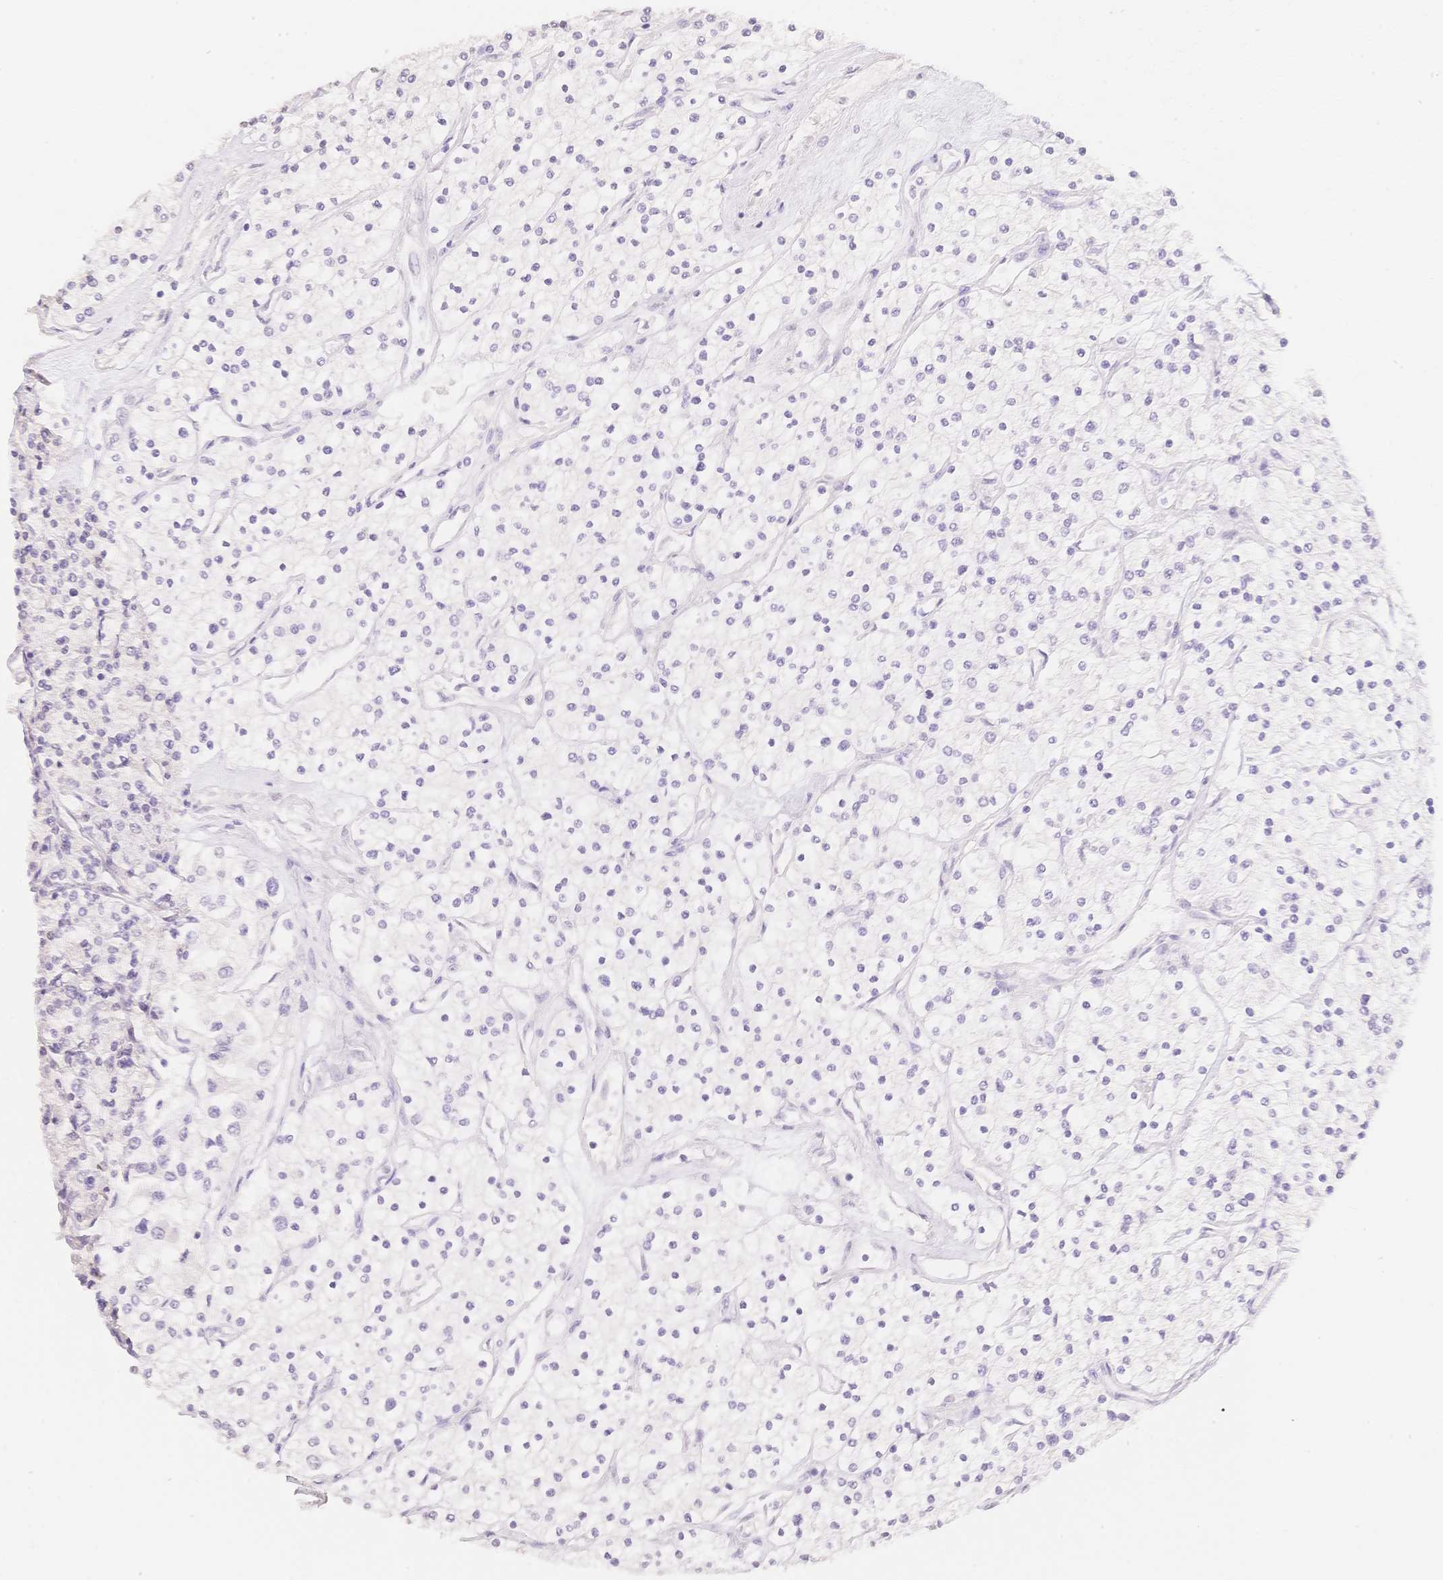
{"staining": {"intensity": "negative", "quantity": "none", "location": "none"}, "tissue": "renal cancer", "cell_type": "Tumor cells", "image_type": "cancer", "snomed": [{"axis": "morphology", "description": "Adenocarcinoma, NOS"}, {"axis": "topography", "description": "Kidney"}], "caption": "Renal cancer (adenocarcinoma) stained for a protein using immunohistochemistry shows no staining tumor cells.", "gene": "HCRTR2", "patient": {"sex": "male", "age": 80}}